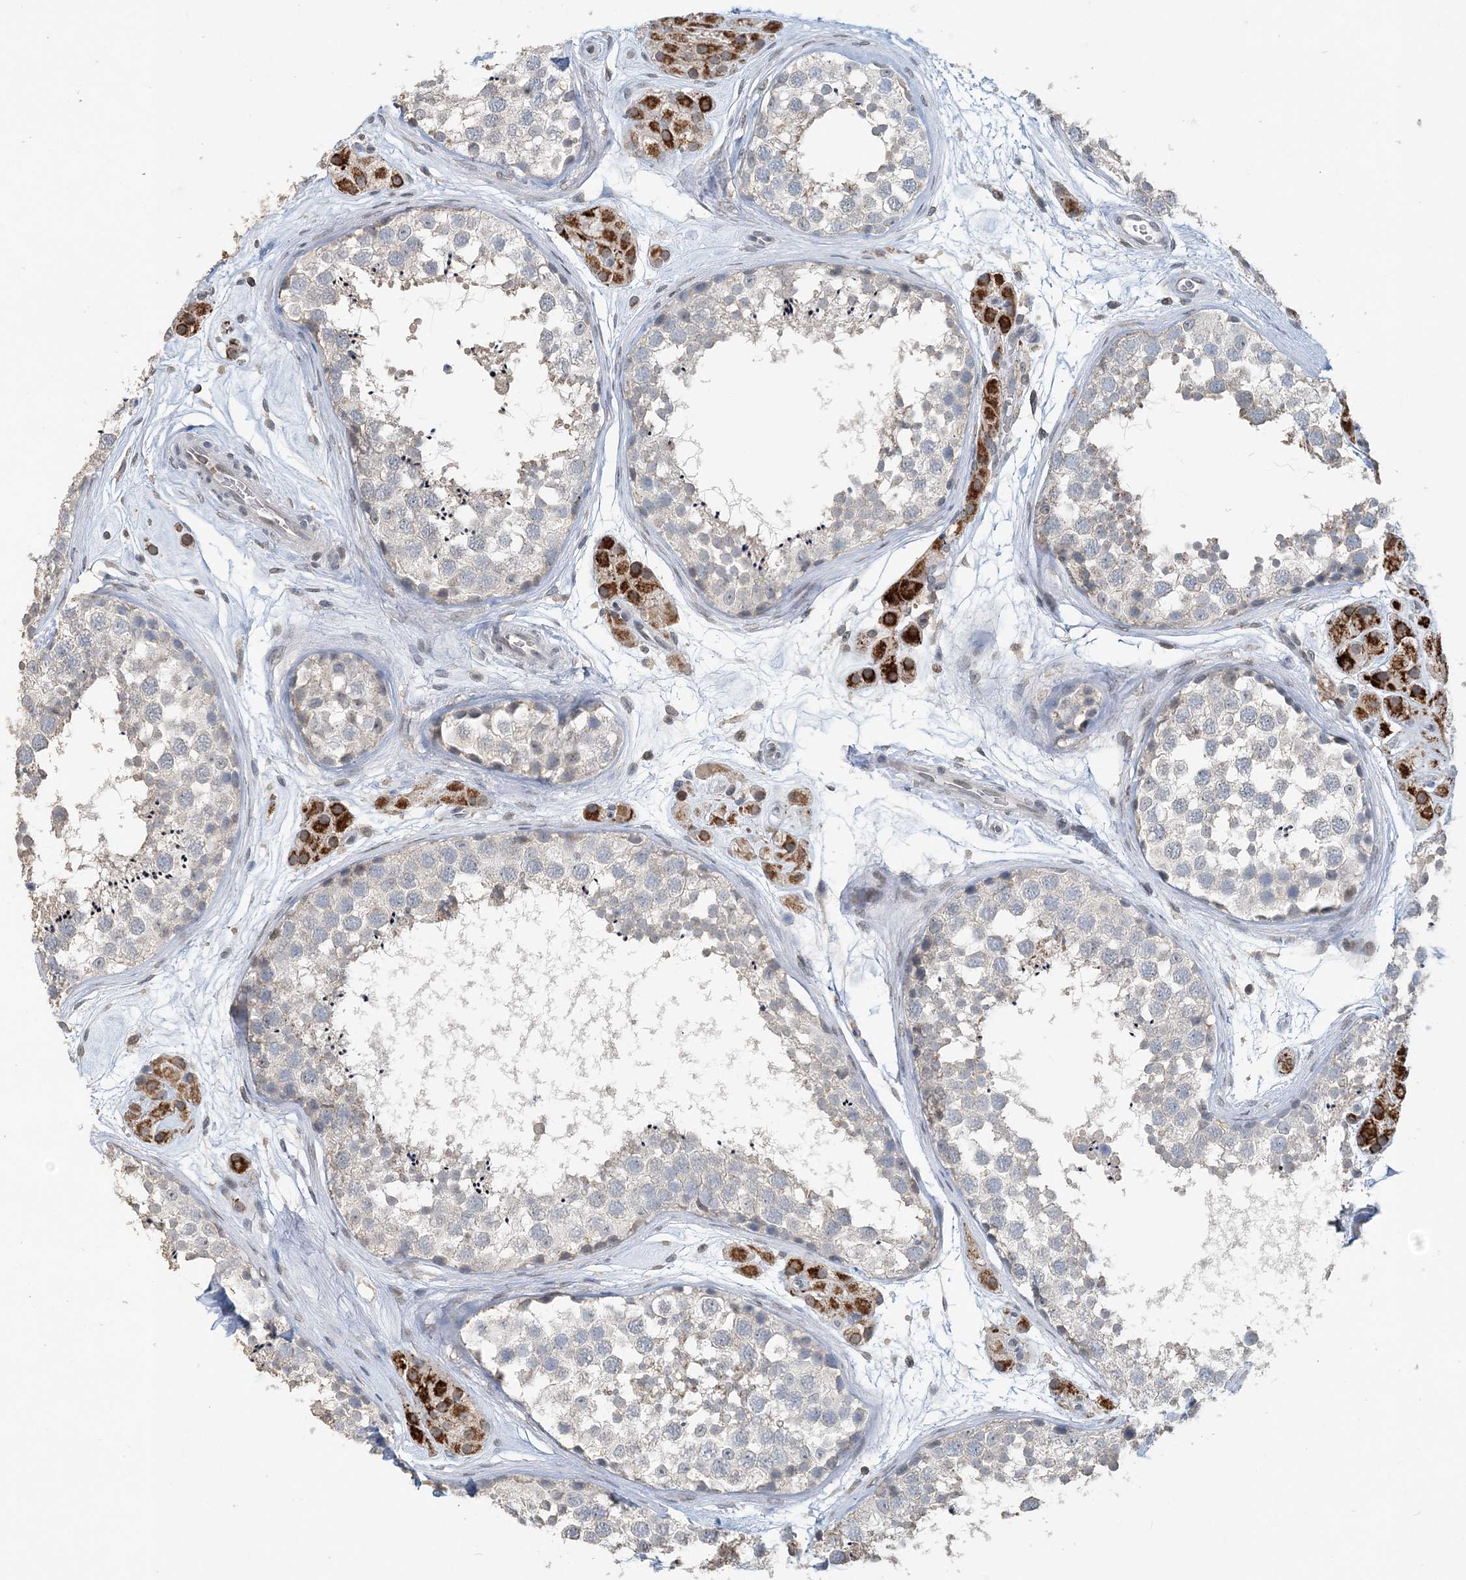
{"staining": {"intensity": "negative", "quantity": "none", "location": "none"}, "tissue": "testis", "cell_type": "Cells in seminiferous ducts", "image_type": "normal", "snomed": [{"axis": "morphology", "description": "Normal tissue, NOS"}, {"axis": "topography", "description": "Testis"}], "caption": "DAB immunohistochemical staining of benign human testis displays no significant expression in cells in seminiferous ducts.", "gene": "FAM110A", "patient": {"sex": "male", "age": 56}}